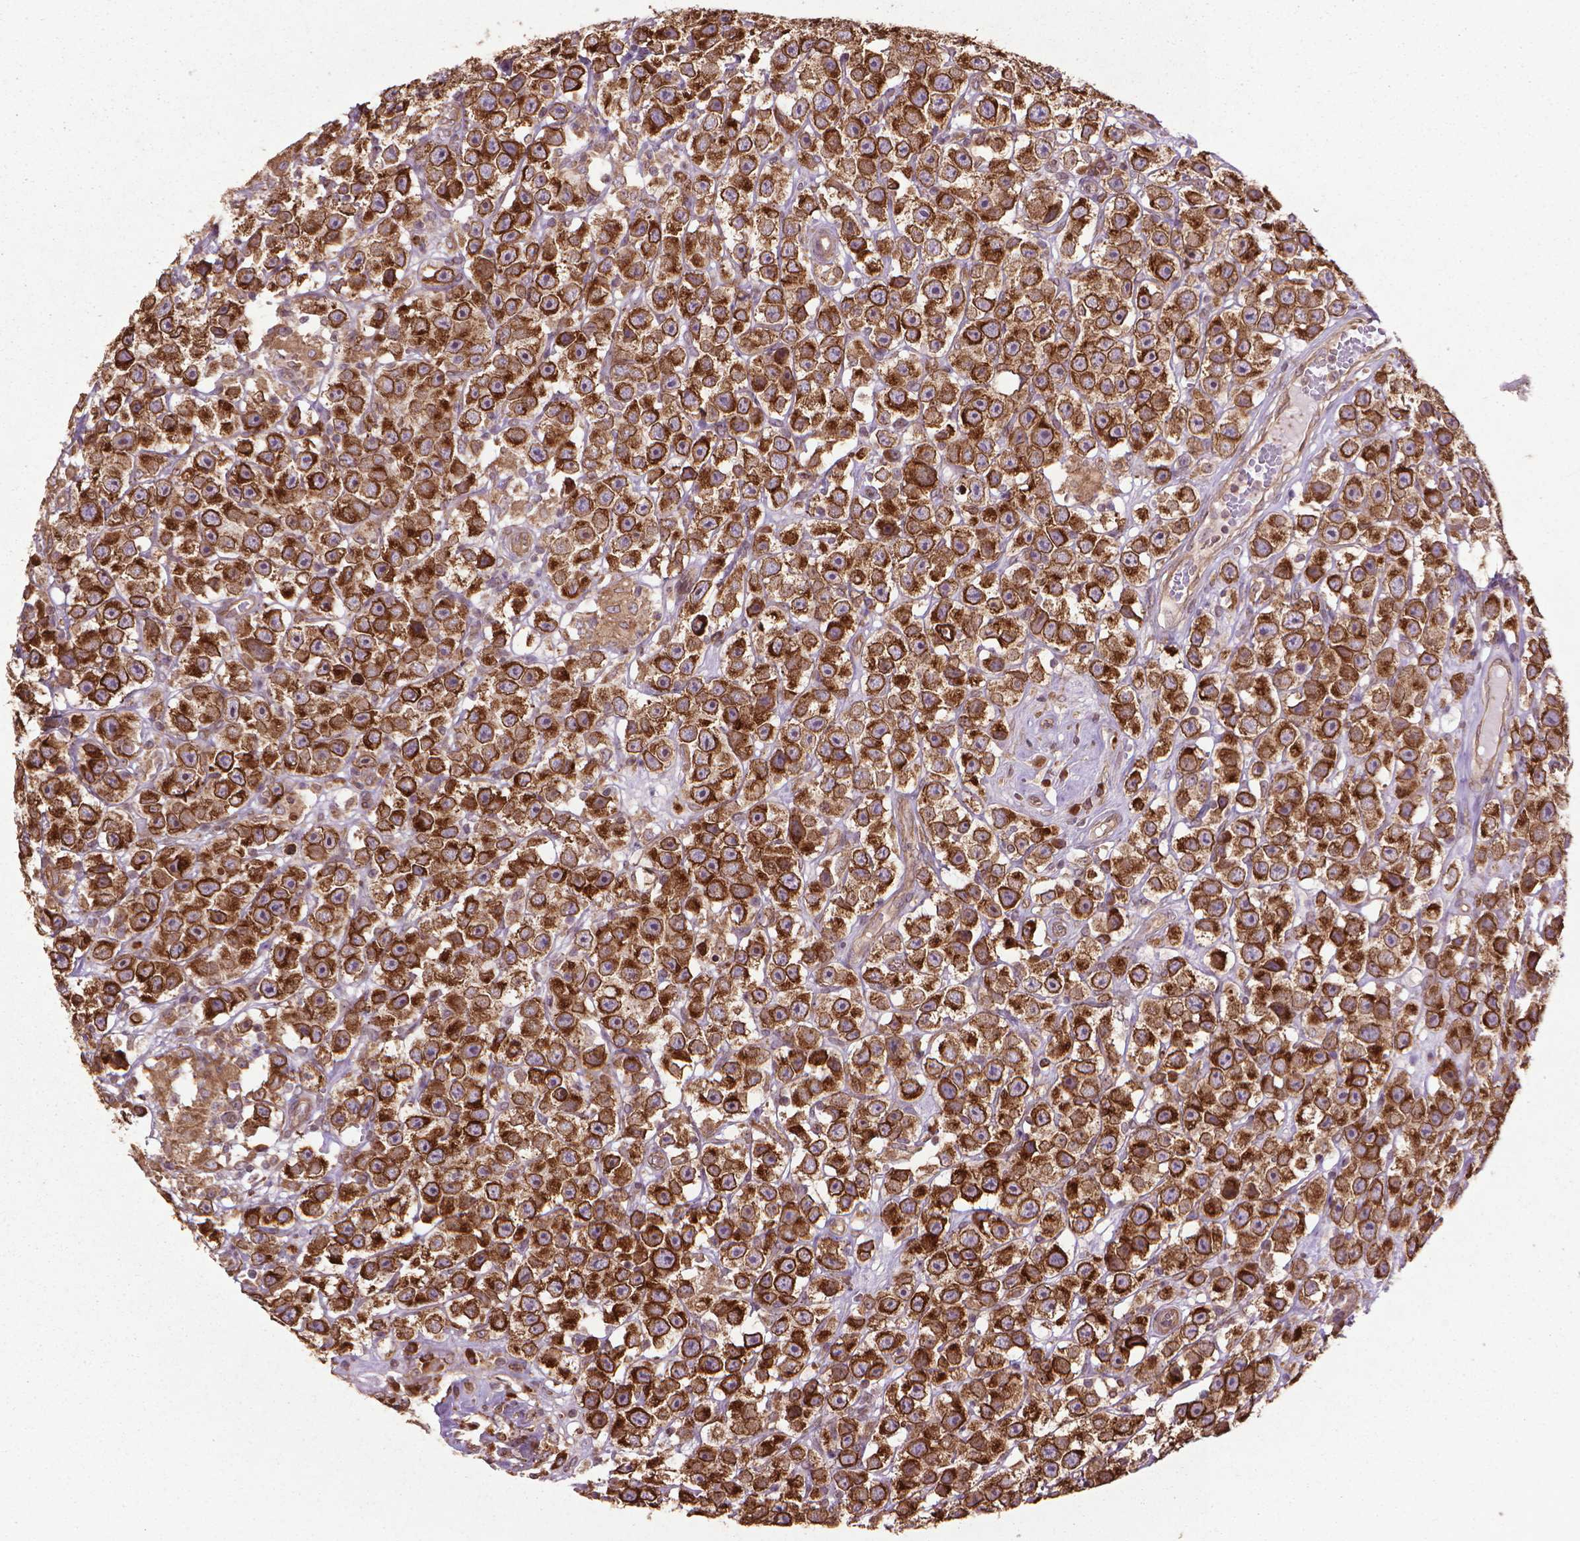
{"staining": {"intensity": "strong", "quantity": ">75%", "location": "cytoplasmic/membranous"}, "tissue": "testis cancer", "cell_type": "Tumor cells", "image_type": "cancer", "snomed": [{"axis": "morphology", "description": "Seminoma, NOS"}, {"axis": "topography", "description": "Testis"}], "caption": "DAB immunohistochemical staining of testis seminoma exhibits strong cytoplasmic/membranous protein positivity in approximately >75% of tumor cells.", "gene": "GAS1", "patient": {"sex": "male", "age": 45}}